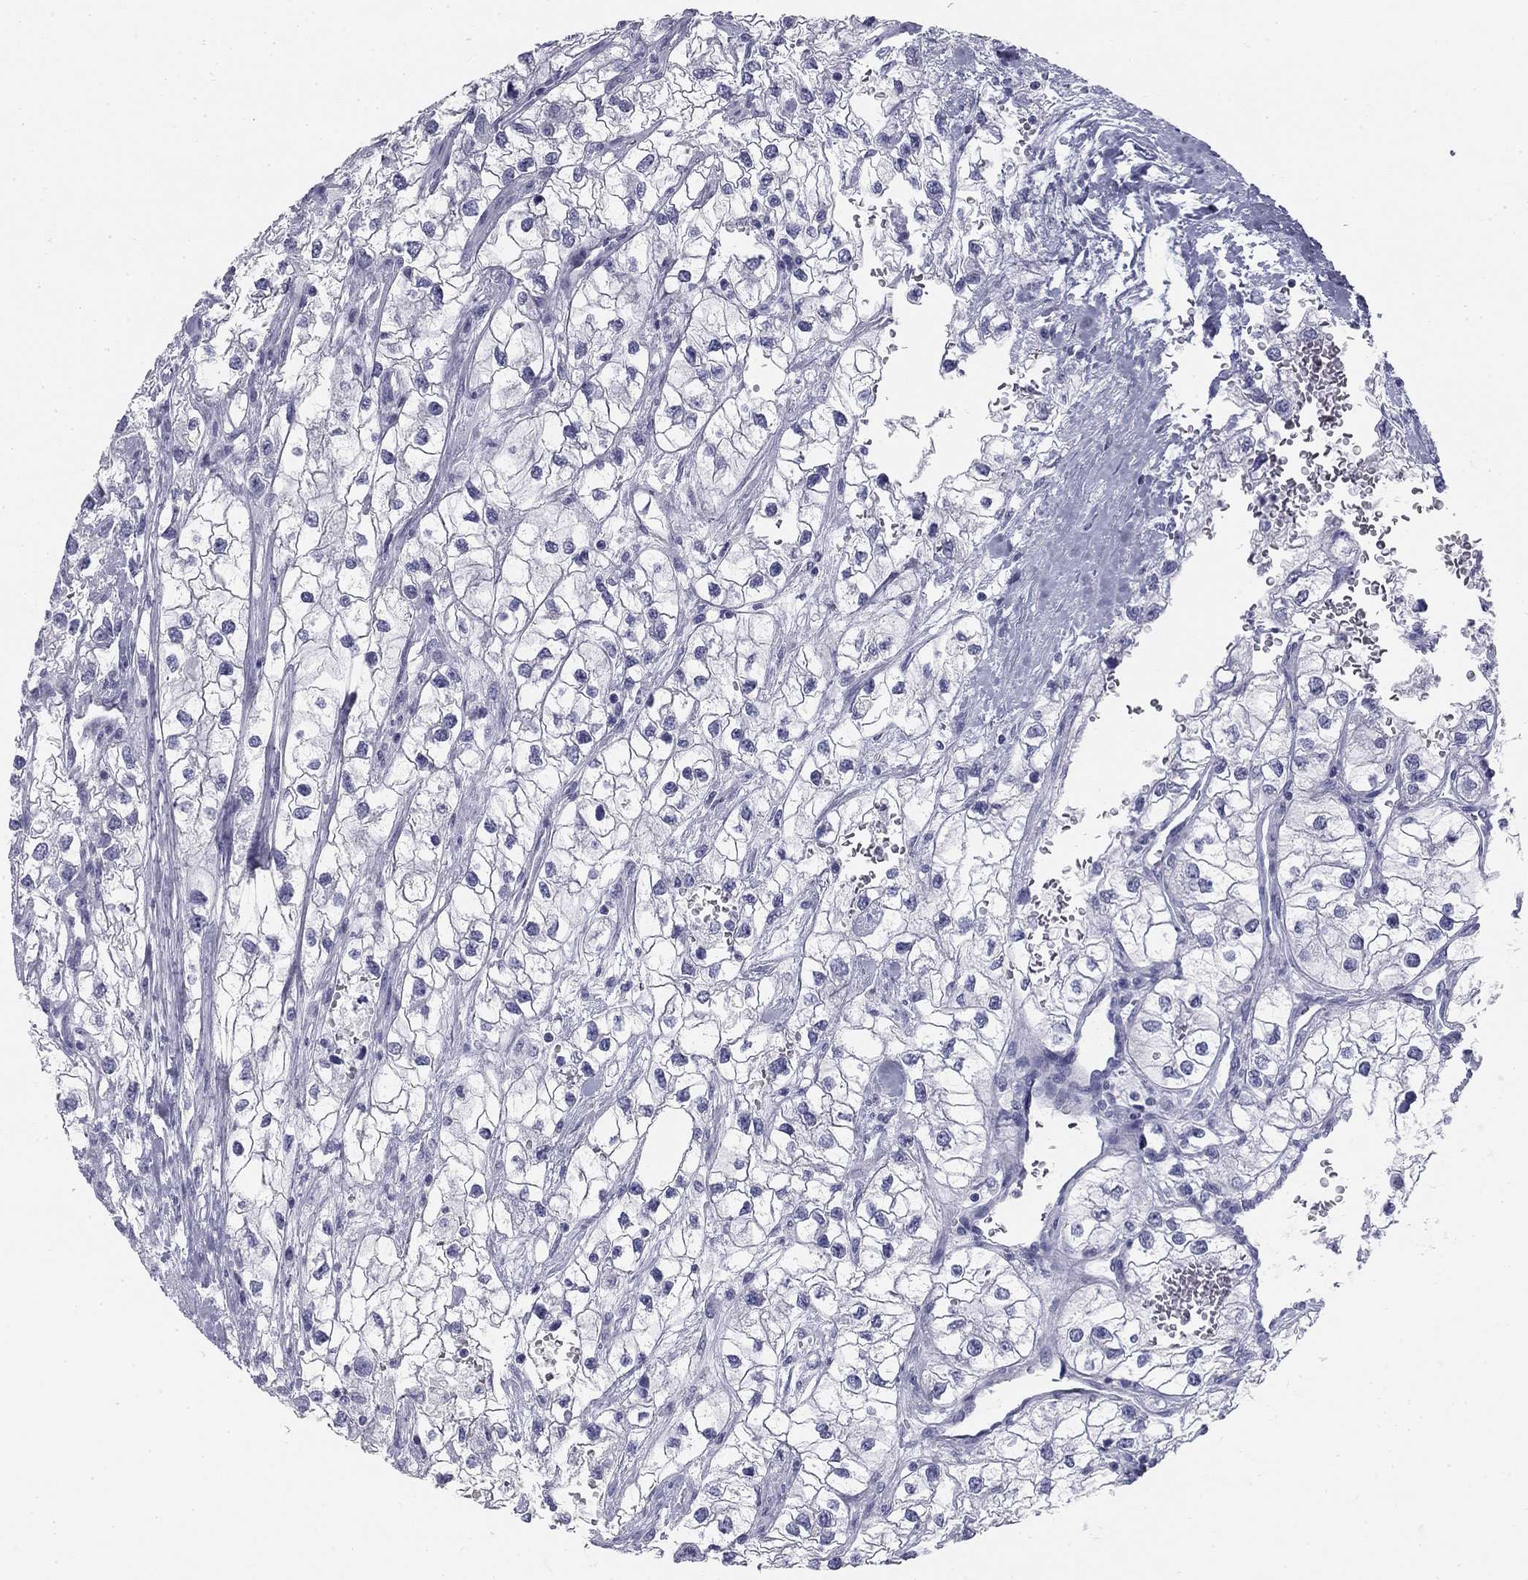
{"staining": {"intensity": "negative", "quantity": "none", "location": "none"}, "tissue": "renal cancer", "cell_type": "Tumor cells", "image_type": "cancer", "snomed": [{"axis": "morphology", "description": "Adenocarcinoma, NOS"}, {"axis": "topography", "description": "Kidney"}], "caption": "A photomicrograph of renal cancer (adenocarcinoma) stained for a protein exhibits no brown staining in tumor cells. (IHC, brightfield microscopy, high magnification).", "gene": "SULT2B1", "patient": {"sex": "male", "age": 59}}